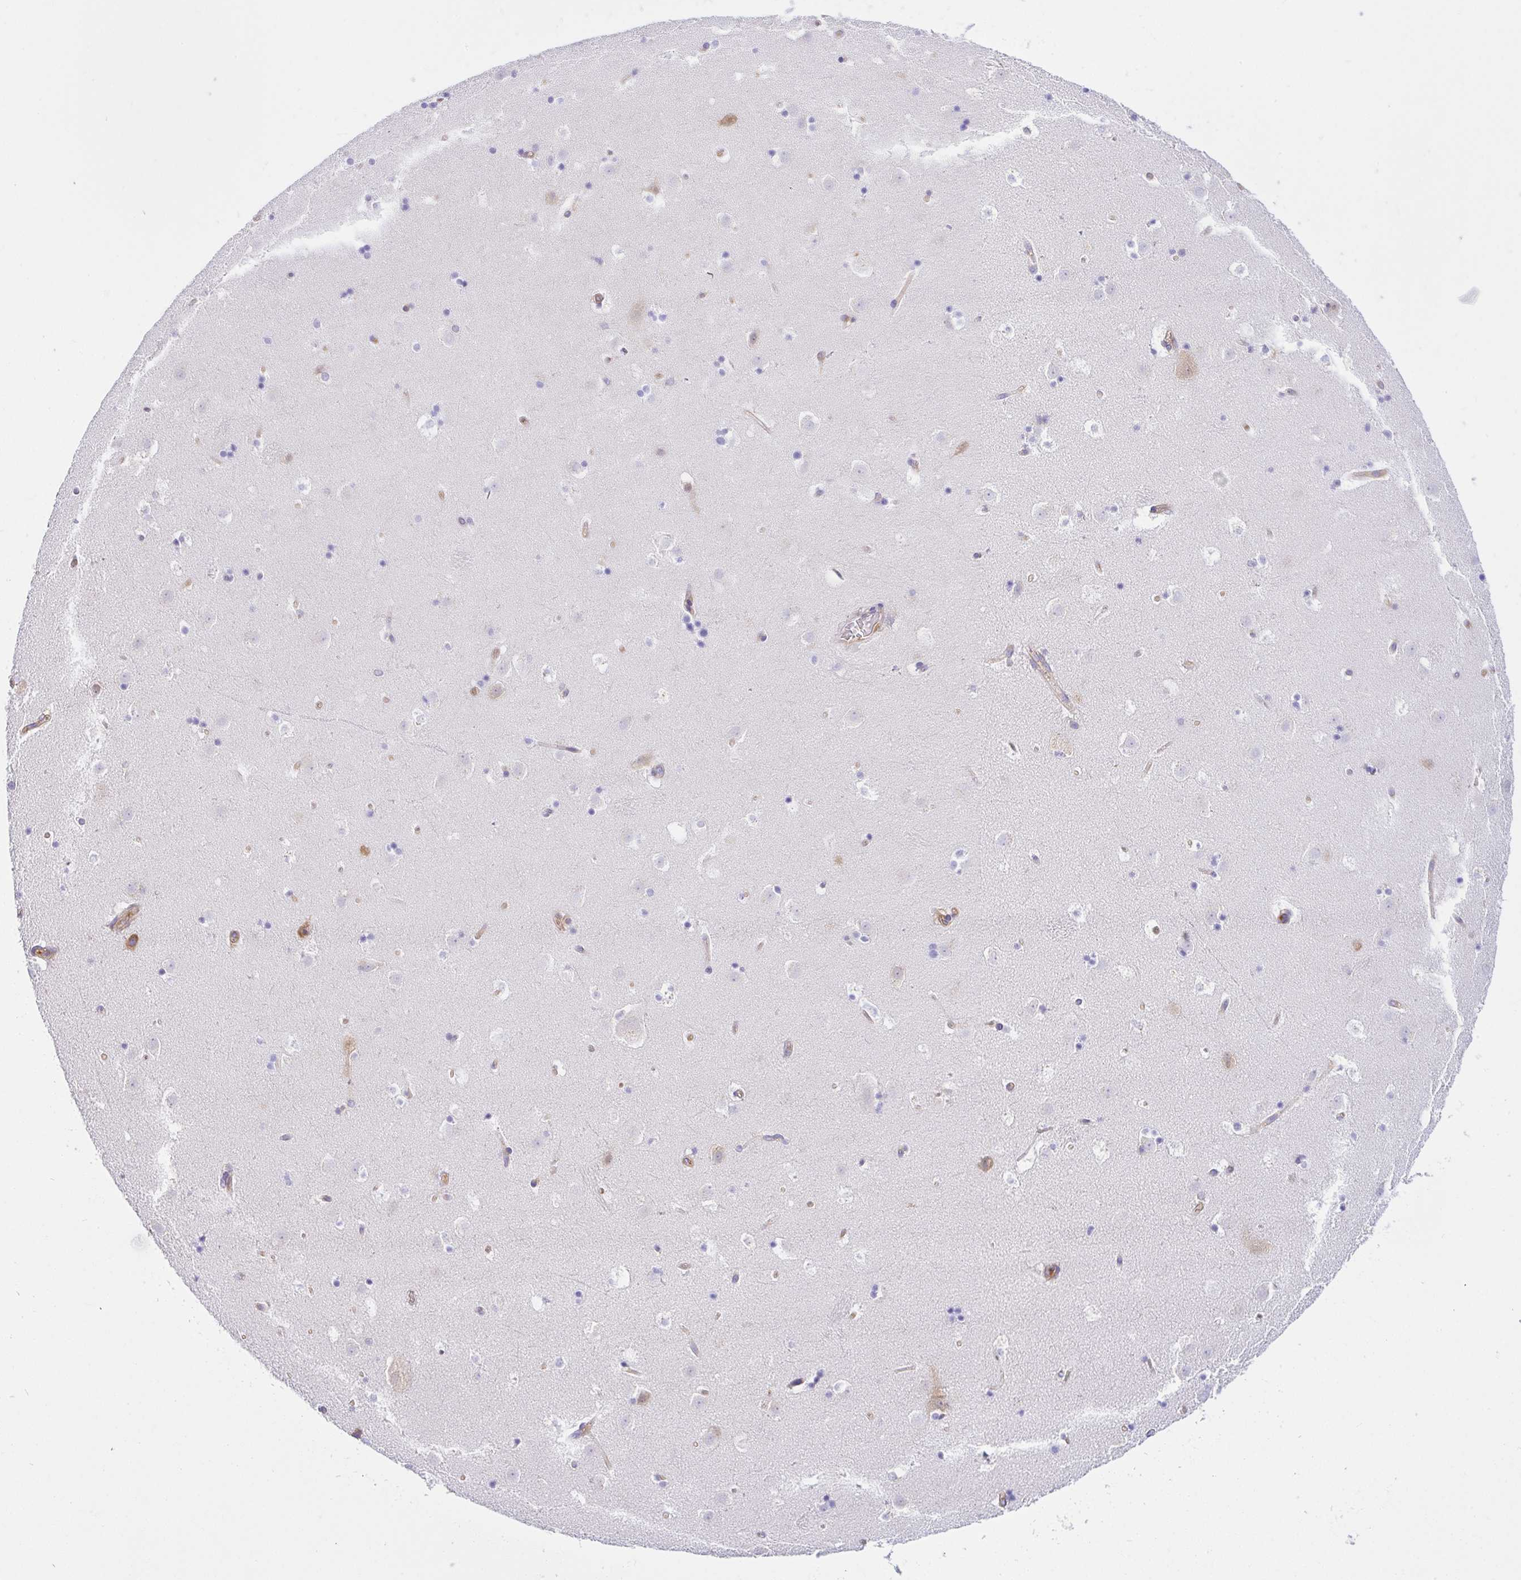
{"staining": {"intensity": "negative", "quantity": "none", "location": "none"}, "tissue": "caudate", "cell_type": "Glial cells", "image_type": "normal", "snomed": [{"axis": "morphology", "description": "Normal tissue, NOS"}, {"axis": "topography", "description": "Lateral ventricle wall"}], "caption": "Glial cells show no significant protein staining in benign caudate. (DAB IHC, high magnification).", "gene": "GFPT2", "patient": {"sex": "male", "age": 37}}